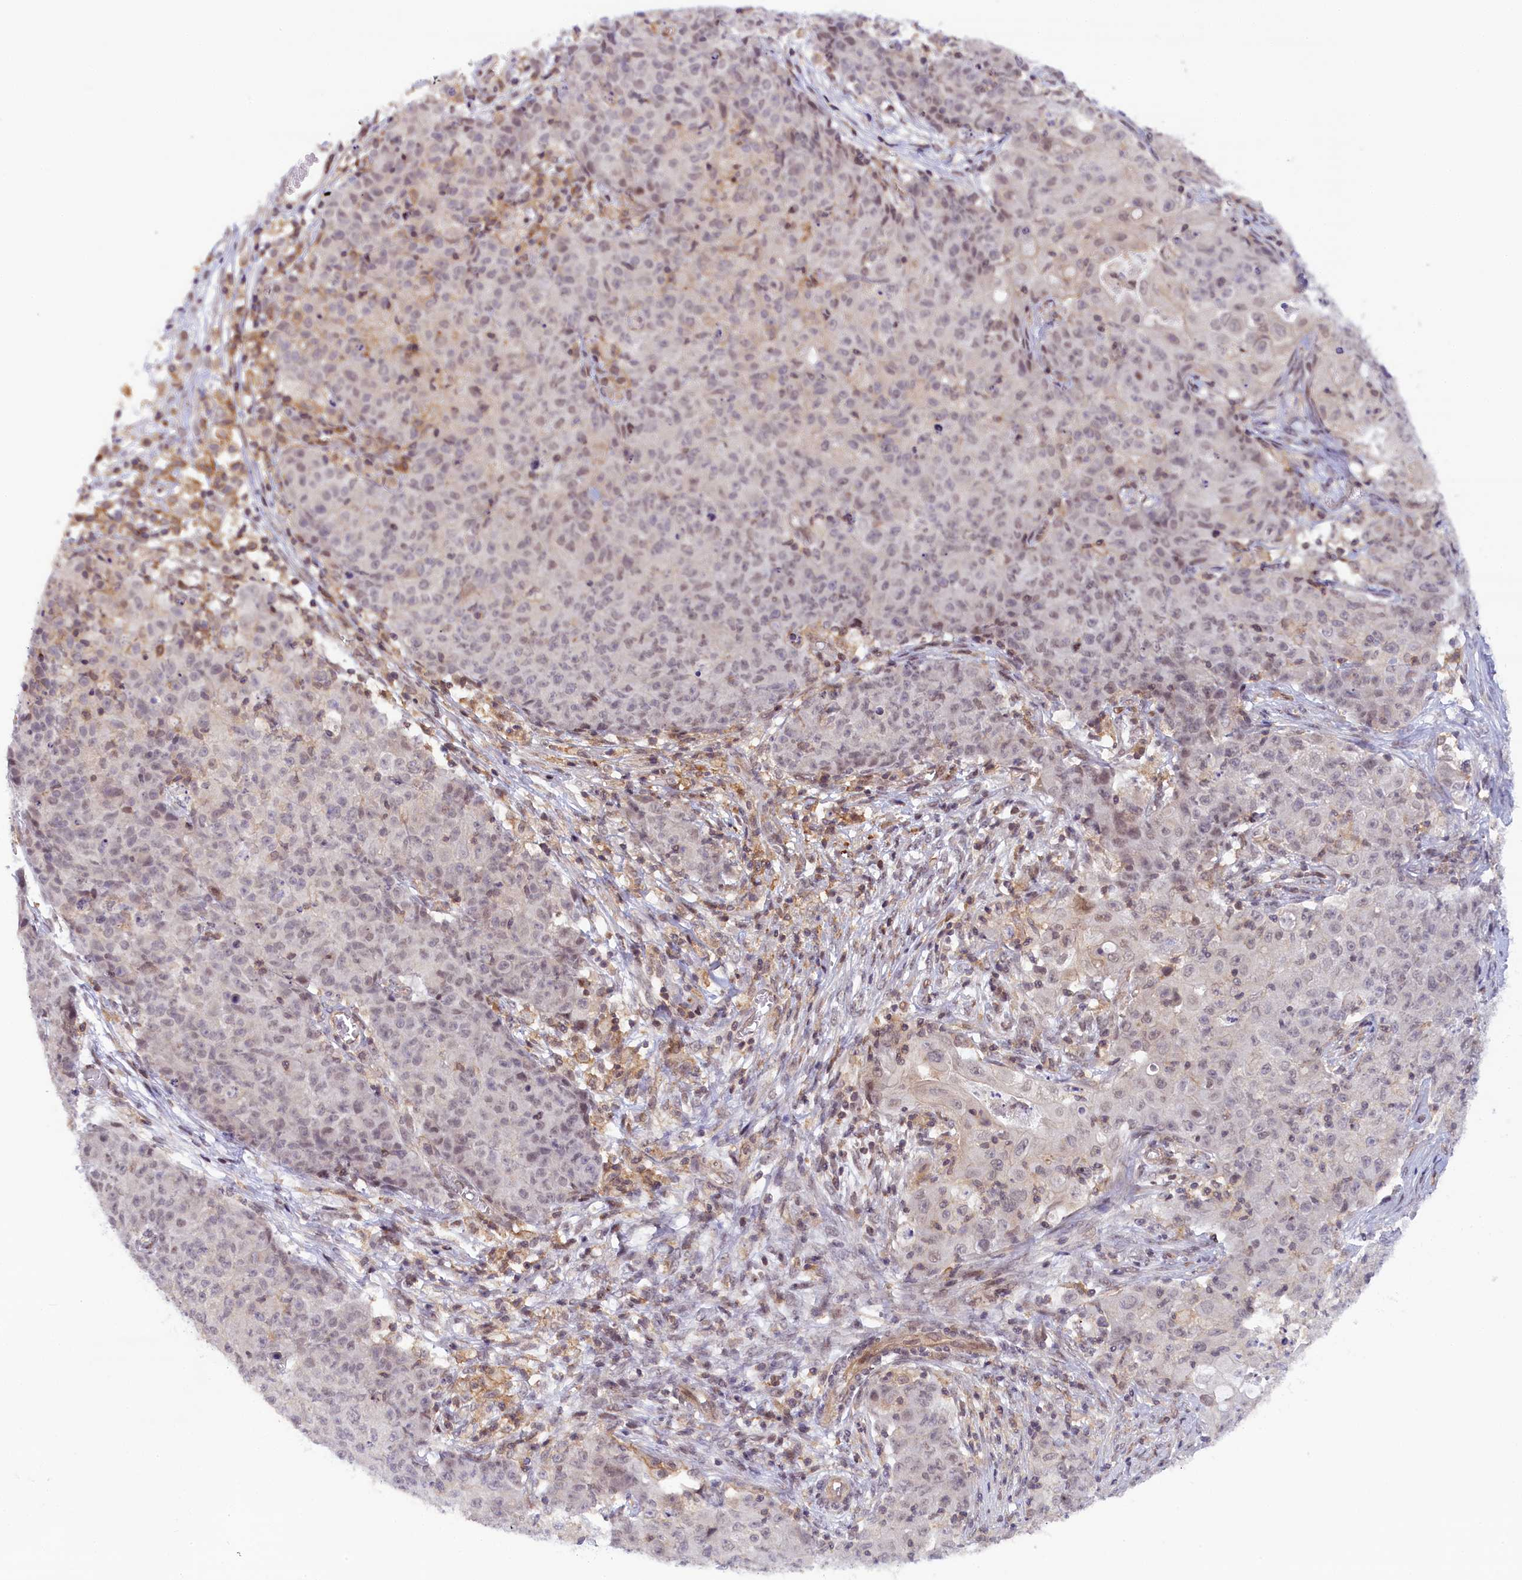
{"staining": {"intensity": "weak", "quantity": "<25%", "location": "nuclear"}, "tissue": "ovarian cancer", "cell_type": "Tumor cells", "image_type": "cancer", "snomed": [{"axis": "morphology", "description": "Carcinoma, endometroid"}, {"axis": "topography", "description": "Ovary"}], "caption": "Immunohistochemistry (IHC) image of neoplastic tissue: human ovarian cancer (endometroid carcinoma) stained with DAB (3,3'-diaminobenzidine) exhibits no significant protein positivity in tumor cells.", "gene": "FCHO1", "patient": {"sex": "female", "age": 42}}